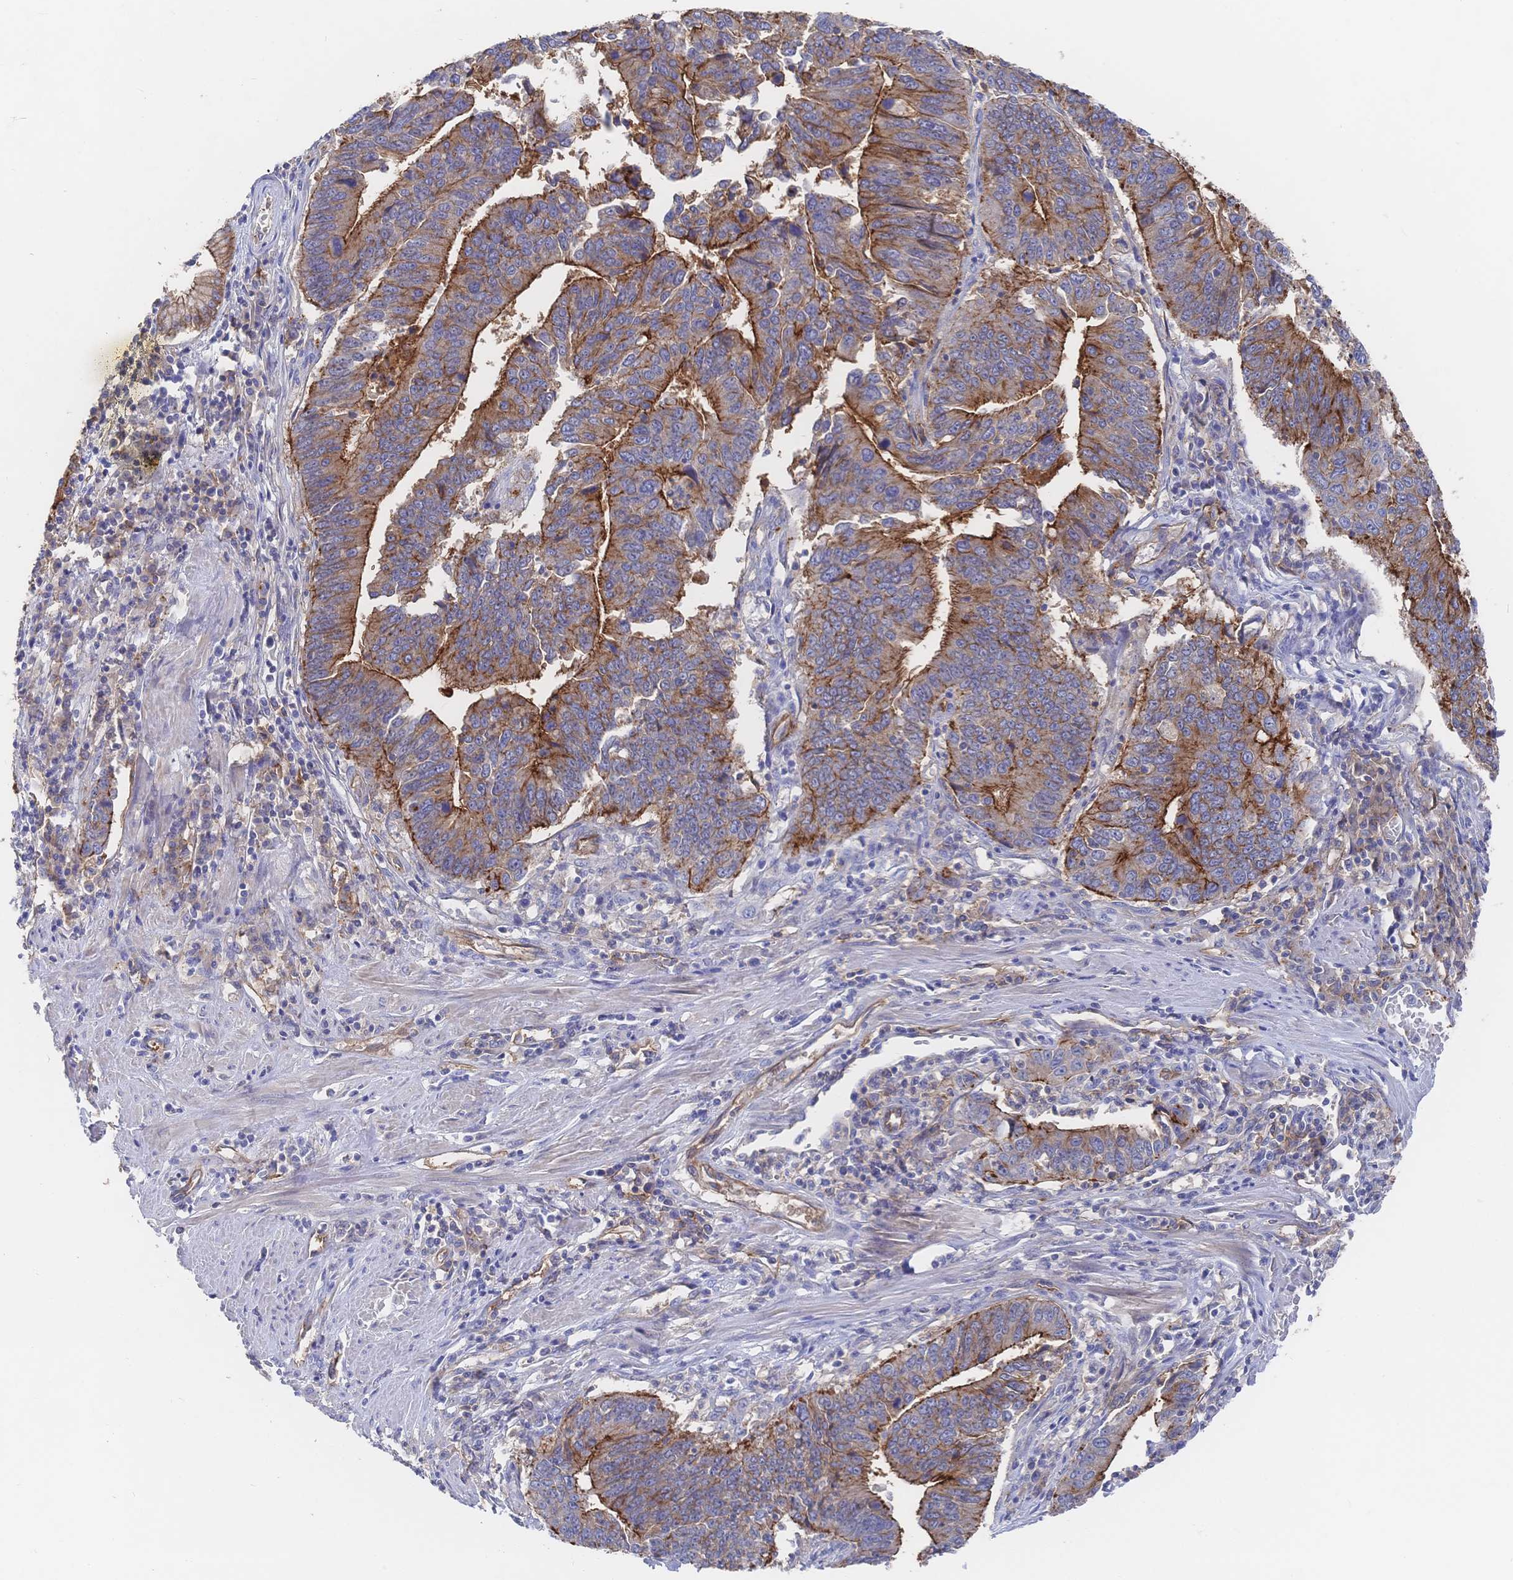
{"staining": {"intensity": "moderate", "quantity": ">75%", "location": "cytoplasmic/membranous"}, "tissue": "stomach cancer", "cell_type": "Tumor cells", "image_type": "cancer", "snomed": [{"axis": "morphology", "description": "Adenocarcinoma, NOS"}, {"axis": "topography", "description": "Stomach"}], "caption": "IHC staining of stomach adenocarcinoma, which displays medium levels of moderate cytoplasmic/membranous staining in about >75% of tumor cells indicating moderate cytoplasmic/membranous protein expression. The staining was performed using DAB (brown) for protein detection and nuclei were counterstained in hematoxylin (blue).", "gene": "F11R", "patient": {"sex": "male", "age": 59}}